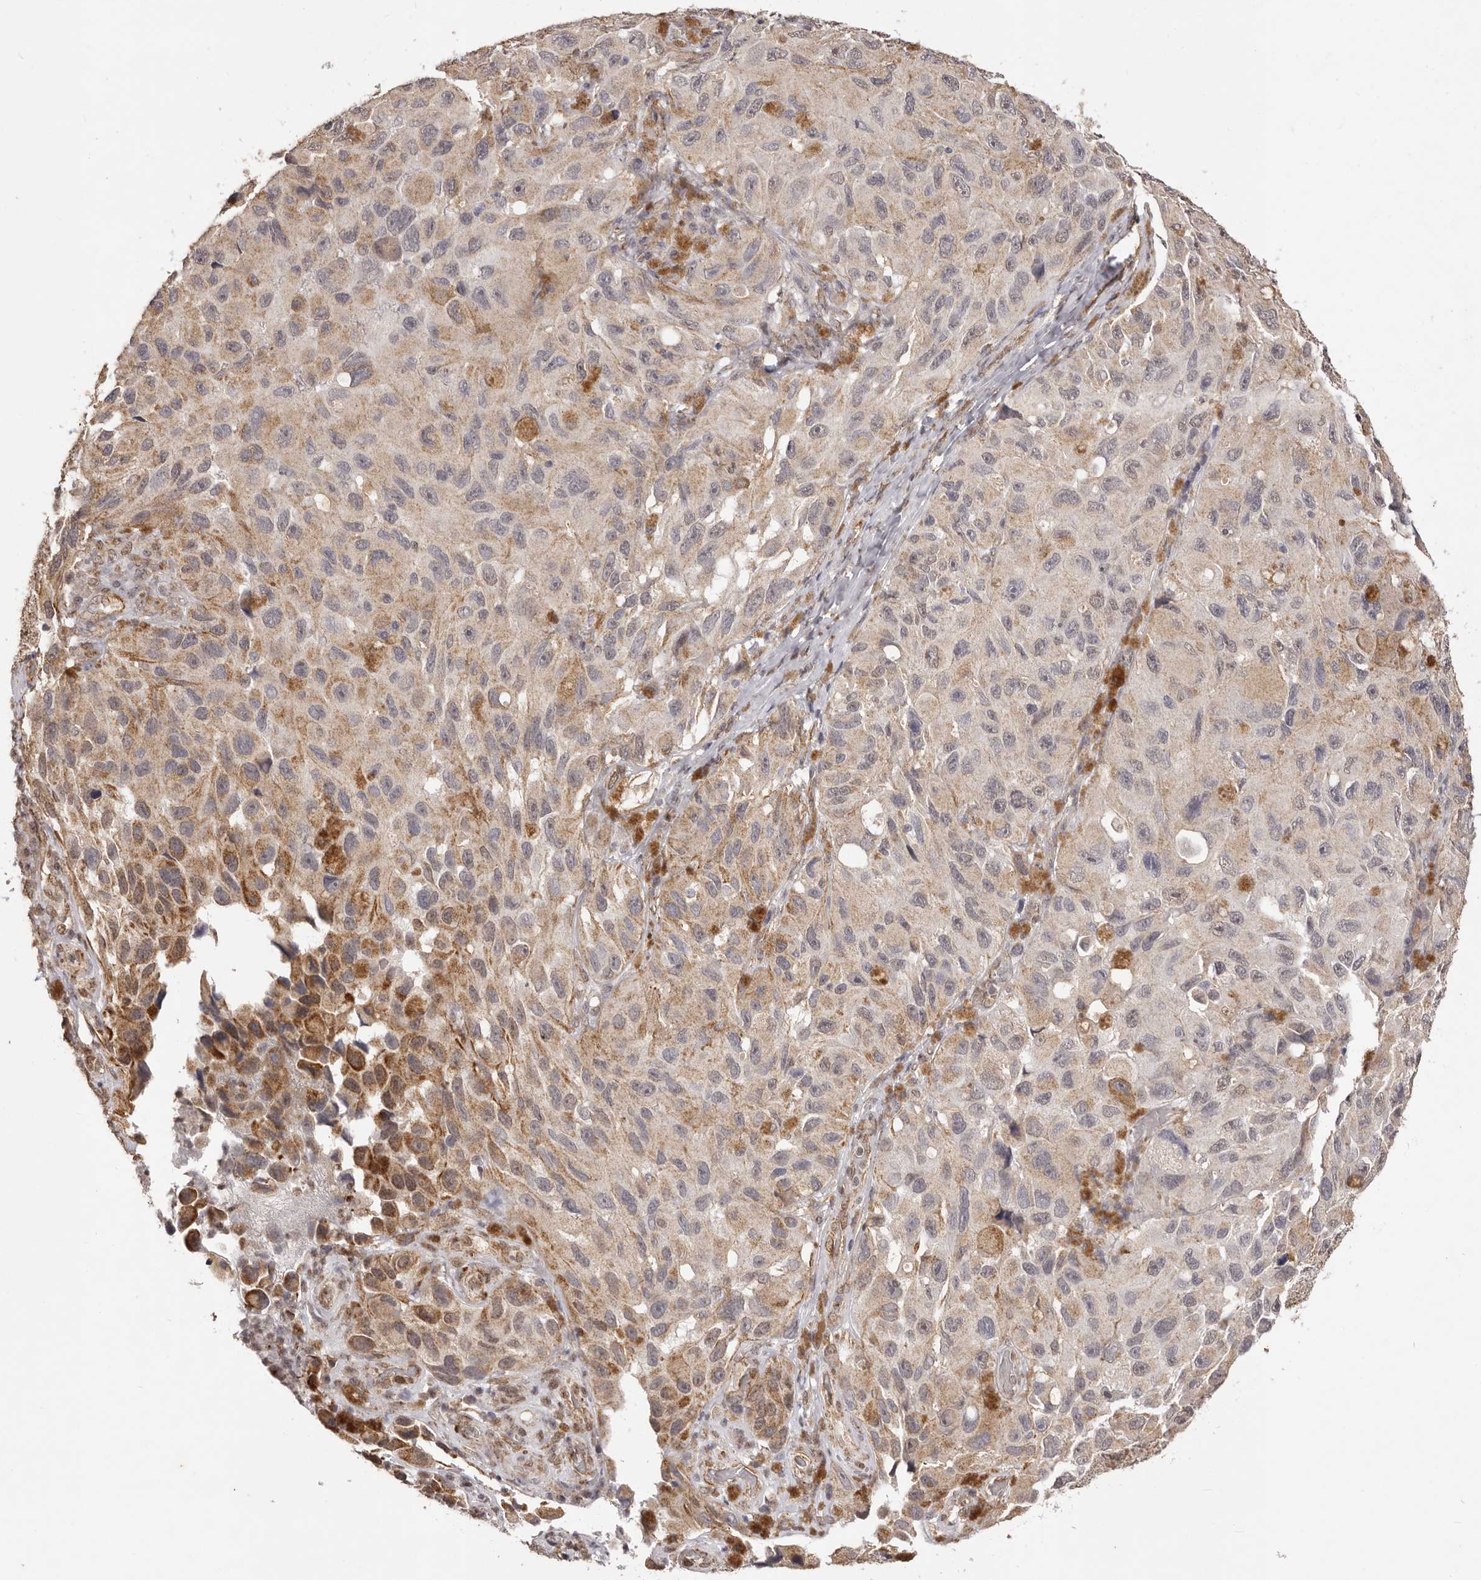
{"staining": {"intensity": "weak", "quantity": ">75%", "location": "cytoplasmic/membranous"}, "tissue": "melanoma", "cell_type": "Tumor cells", "image_type": "cancer", "snomed": [{"axis": "morphology", "description": "Malignant melanoma, NOS"}, {"axis": "topography", "description": "Skin"}], "caption": "Immunohistochemical staining of human melanoma reveals weak cytoplasmic/membranous protein expression in about >75% of tumor cells. Nuclei are stained in blue.", "gene": "RPS6KA5", "patient": {"sex": "female", "age": 73}}